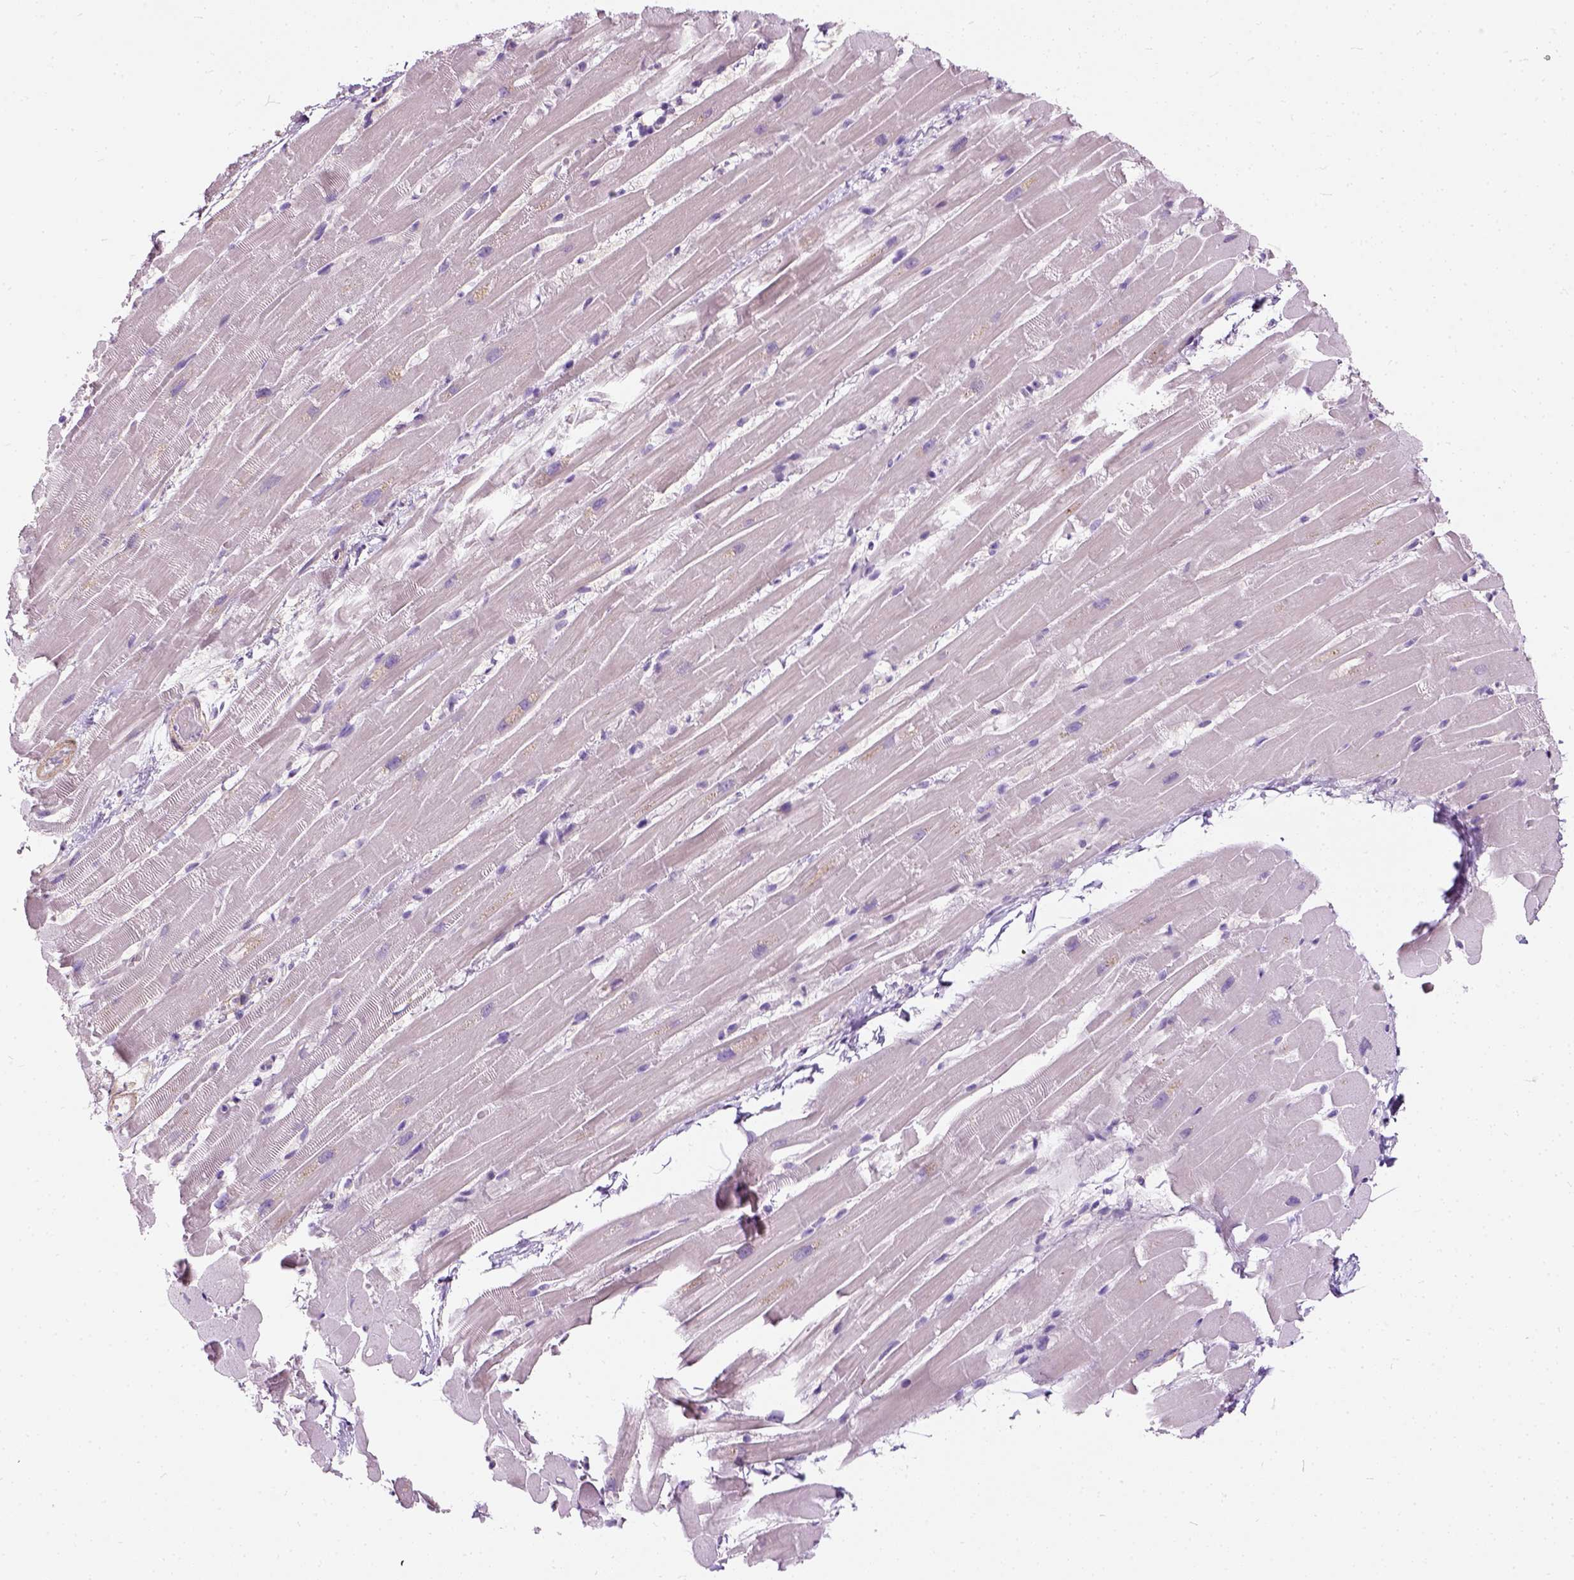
{"staining": {"intensity": "negative", "quantity": "none", "location": "none"}, "tissue": "heart muscle", "cell_type": "Cardiomyocytes", "image_type": "normal", "snomed": [{"axis": "morphology", "description": "Normal tissue, NOS"}, {"axis": "topography", "description": "Heart"}], "caption": "High power microscopy image of an immunohistochemistry micrograph of benign heart muscle, revealing no significant staining in cardiomyocytes. The staining is performed using DAB brown chromogen with nuclei counter-stained in using hematoxylin.", "gene": "TRIM72", "patient": {"sex": "male", "age": 37}}